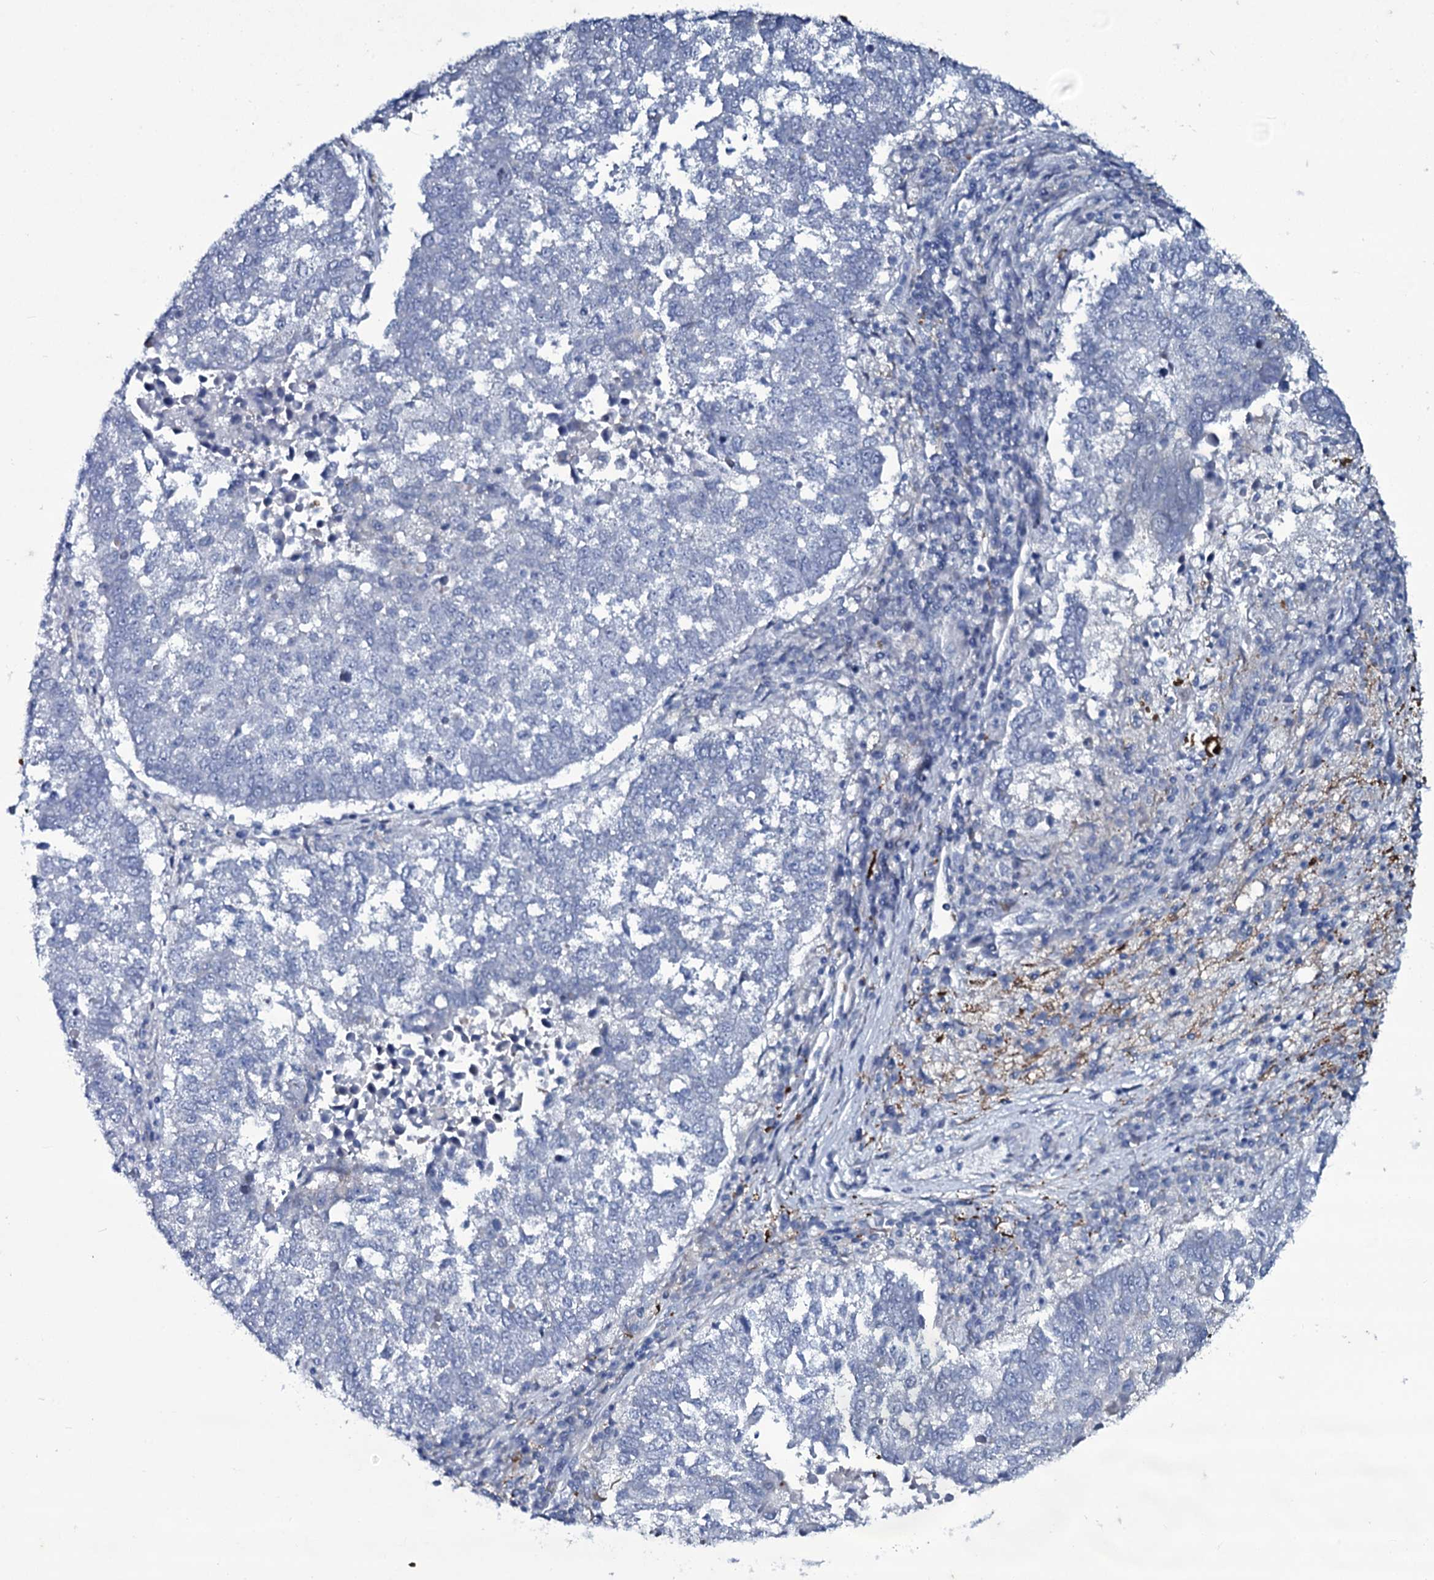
{"staining": {"intensity": "negative", "quantity": "none", "location": "none"}, "tissue": "lung cancer", "cell_type": "Tumor cells", "image_type": "cancer", "snomed": [{"axis": "morphology", "description": "Squamous cell carcinoma, NOS"}, {"axis": "topography", "description": "Lung"}], "caption": "Lung cancer stained for a protein using IHC reveals no staining tumor cells.", "gene": "SLC4A7", "patient": {"sex": "male", "age": 73}}